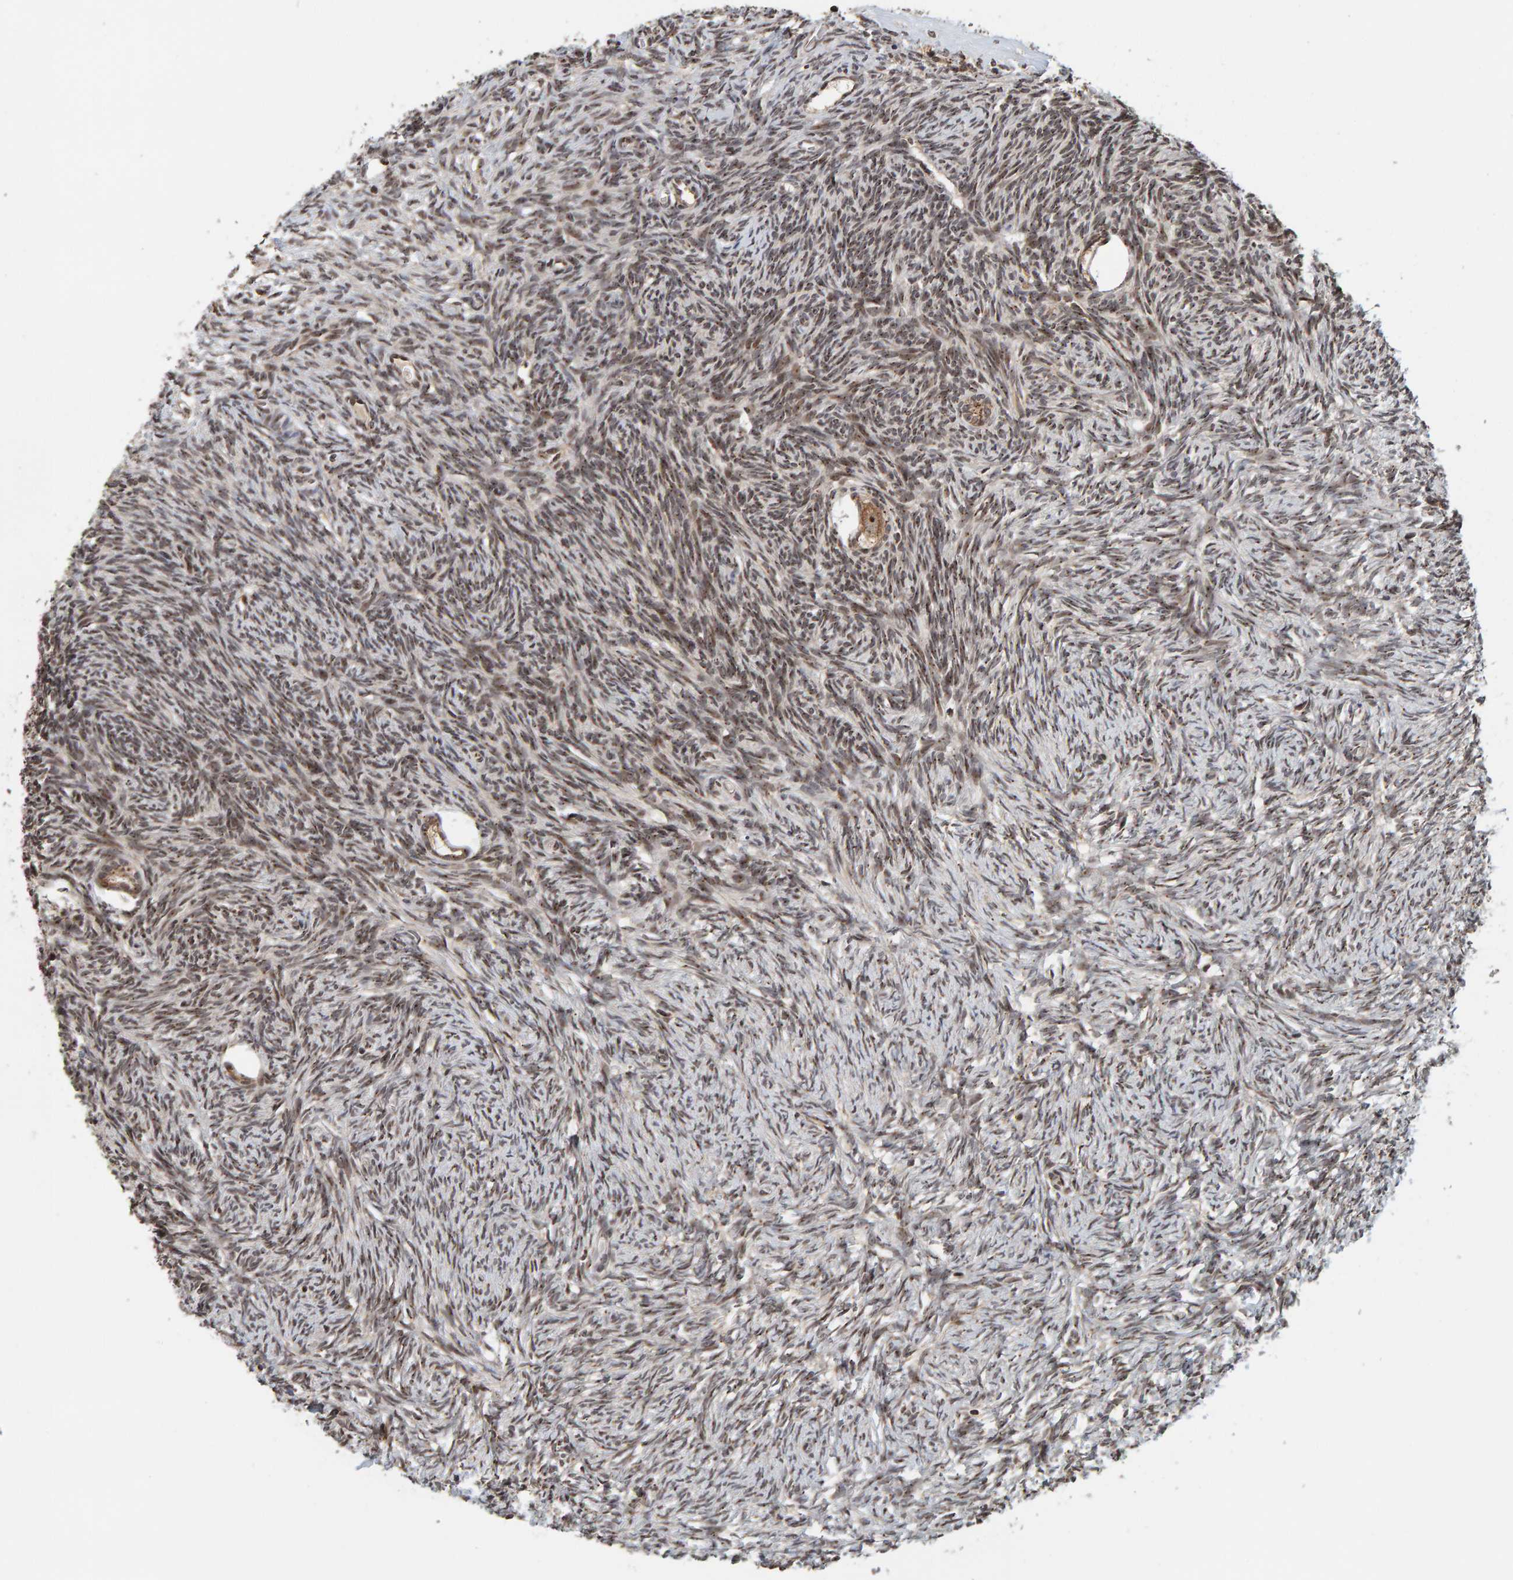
{"staining": {"intensity": "weak", "quantity": ">75%", "location": "cytoplasmic/membranous,nuclear"}, "tissue": "ovary", "cell_type": "Follicle cells", "image_type": "normal", "snomed": [{"axis": "morphology", "description": "Normal tissue, NOS"}, {"axis": "topography", "description": "Ovary"}], "caption": "Brown immunohistochemical staining in unremarkable human ovary exhibits weak cytoplasmic/membranous,nuclear expression in approximately >75% of follicle cells.", "gene": "CCDC182", "patient": {"sex": "female", "age": 34}}